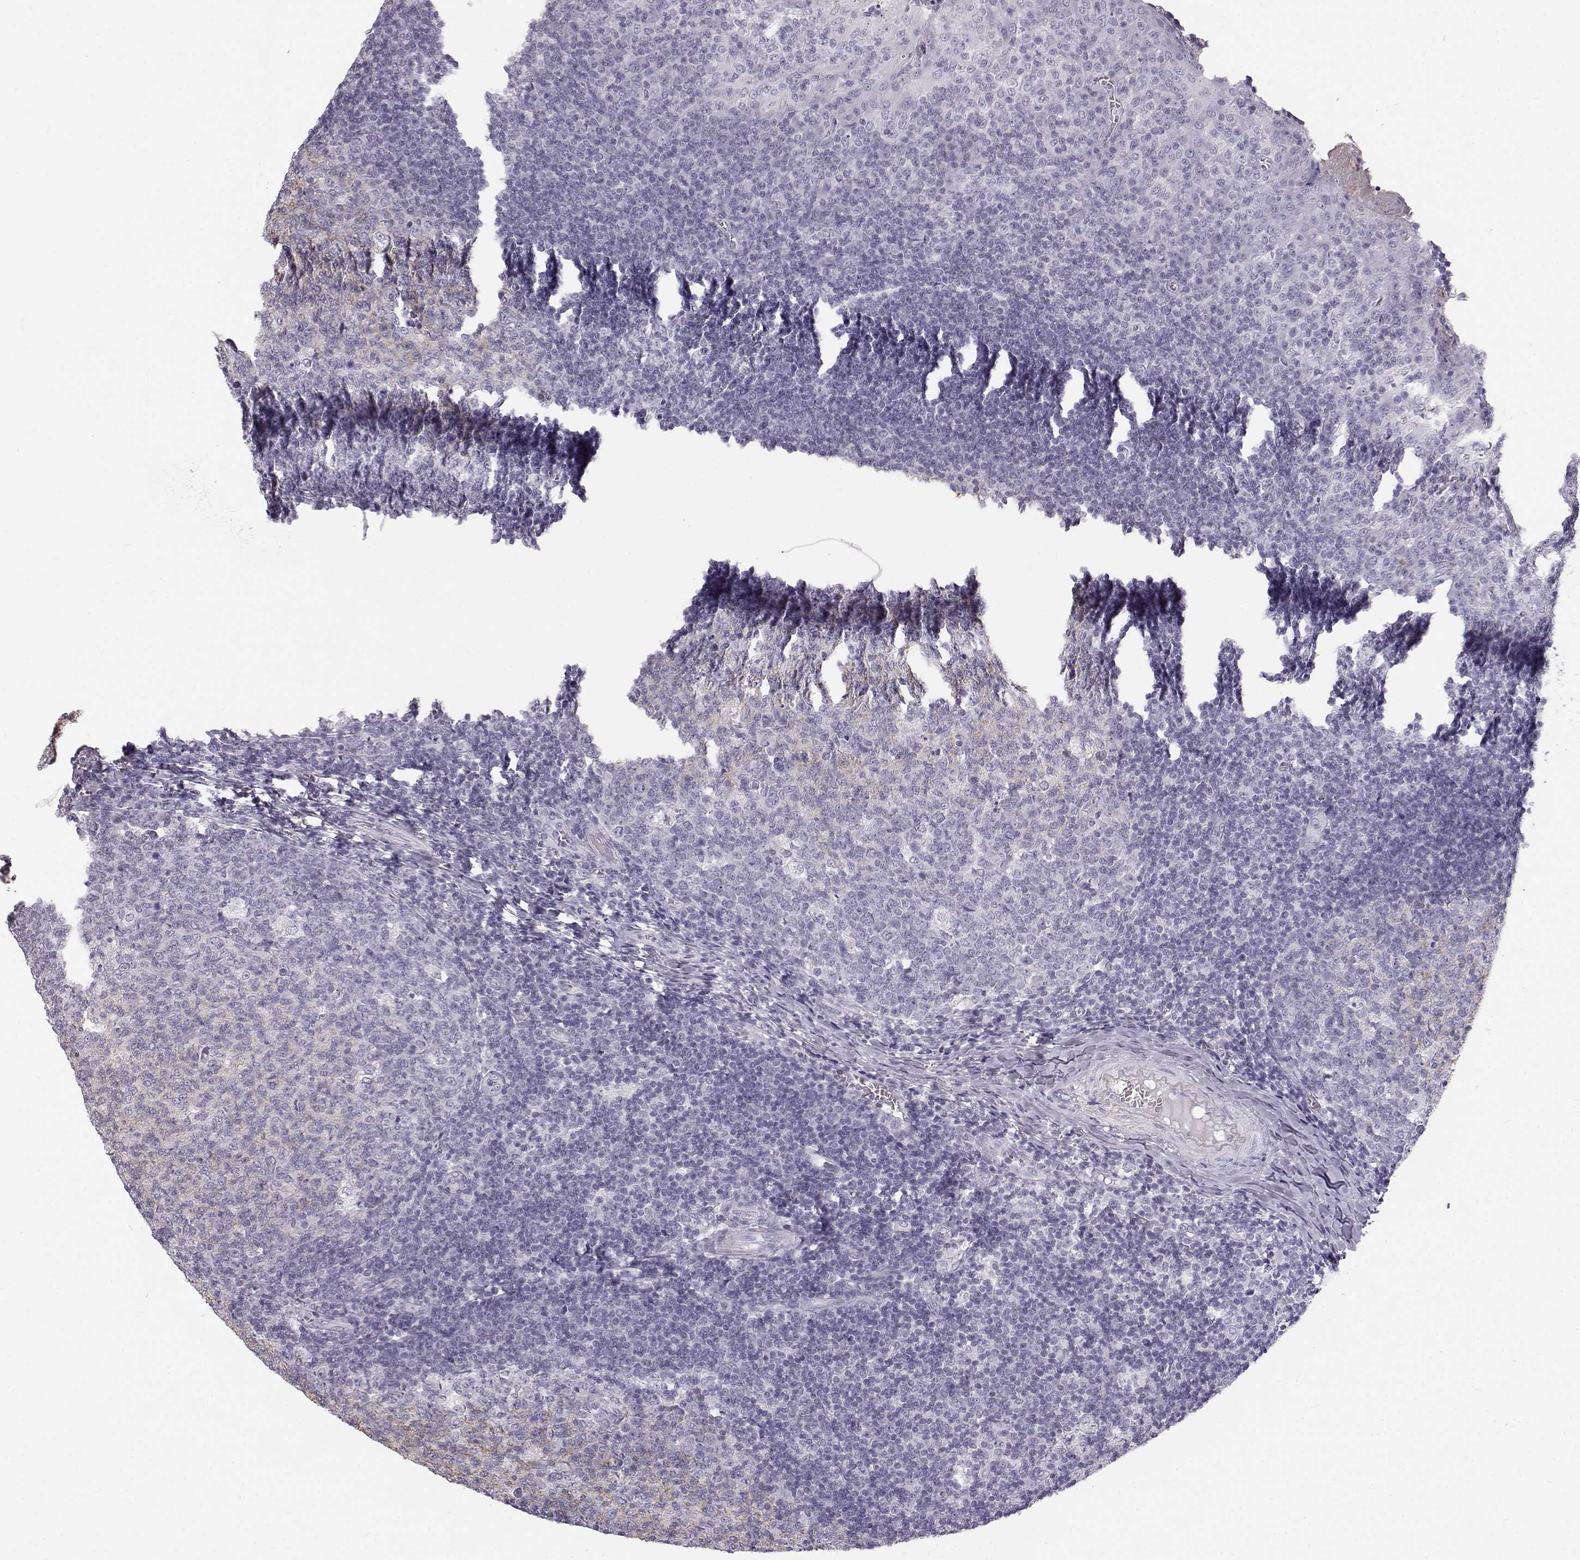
{"staining": {"intensity": "negative", "quantity": "none", "location": "none"}, "tissue": "tonsil", "cell_type": "Germinal center cells", "image_type": "normal", "snomed": [{"axis": "morphology", "description": "Normal tissue, NOS"}, {"axis": "topography", "description": "Tonsil"}], "caption": "Immunohistochemistry of normal human tonsil reveals no expression in germinal center cells.", "gene": "KRTAP16", "patient": {"sex": "female", "age": 13}}